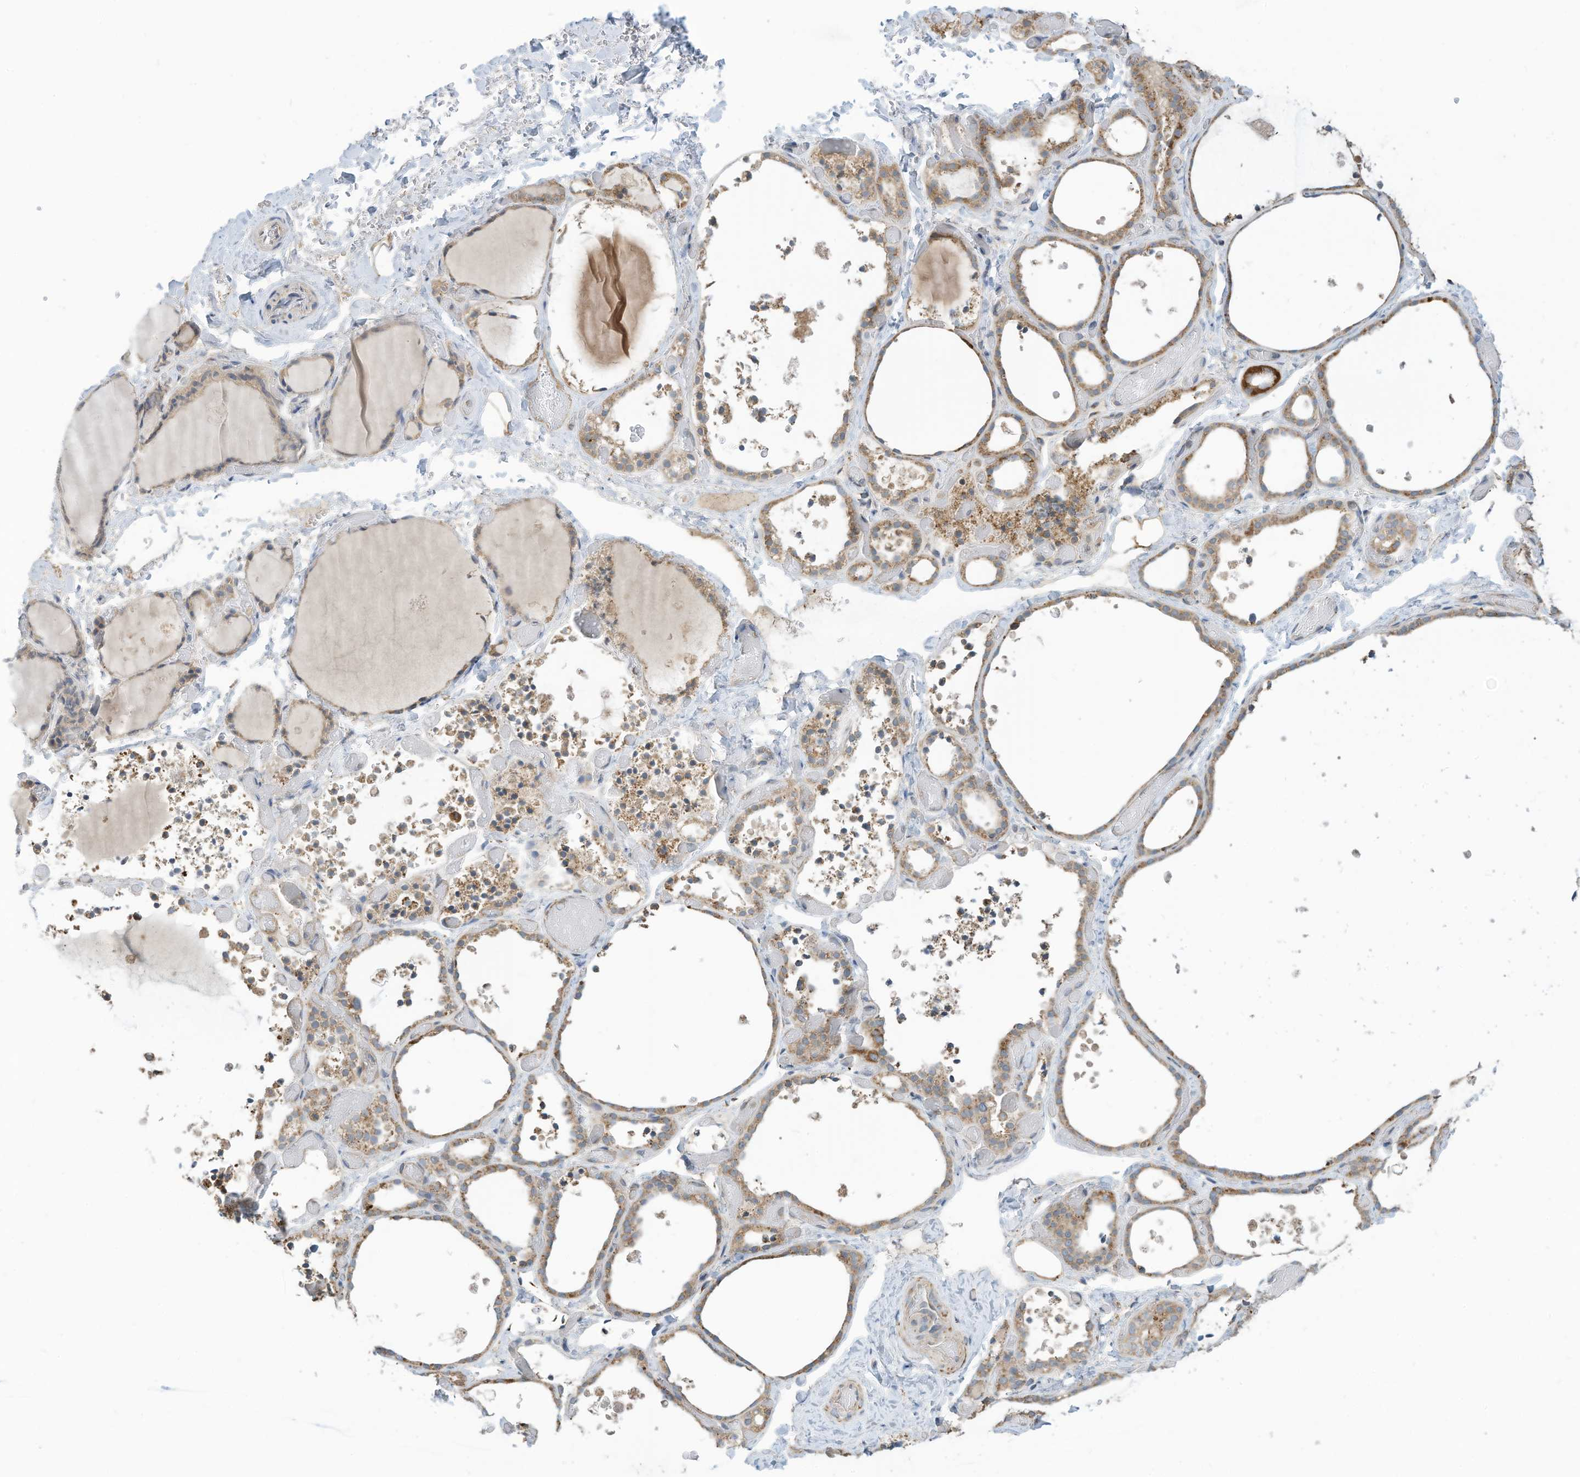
{"staining": {"intensity": "moderate", "quantity": ">75%", "location": "cytoplasmic/membranous"}, "tissue": "thyroid gland", "cell_type": "Glandular cells", "image_type": "normal", "snomed": [{"axis": "morphology", "description": "Normal tissue, NOS"}, {"axis": "topography", "description": "Thyroid gland"}], "caption": "Immunohistochemistry (DAB (3,3'-diaminobenzidine)) staining of benign human thyroid gland shows moderate cytoplasmic/membranous protein expression in approximately >75% of glandular cells.", "gene": "SCGB1D2", "patient": {"sex": "female", "age": 44}}